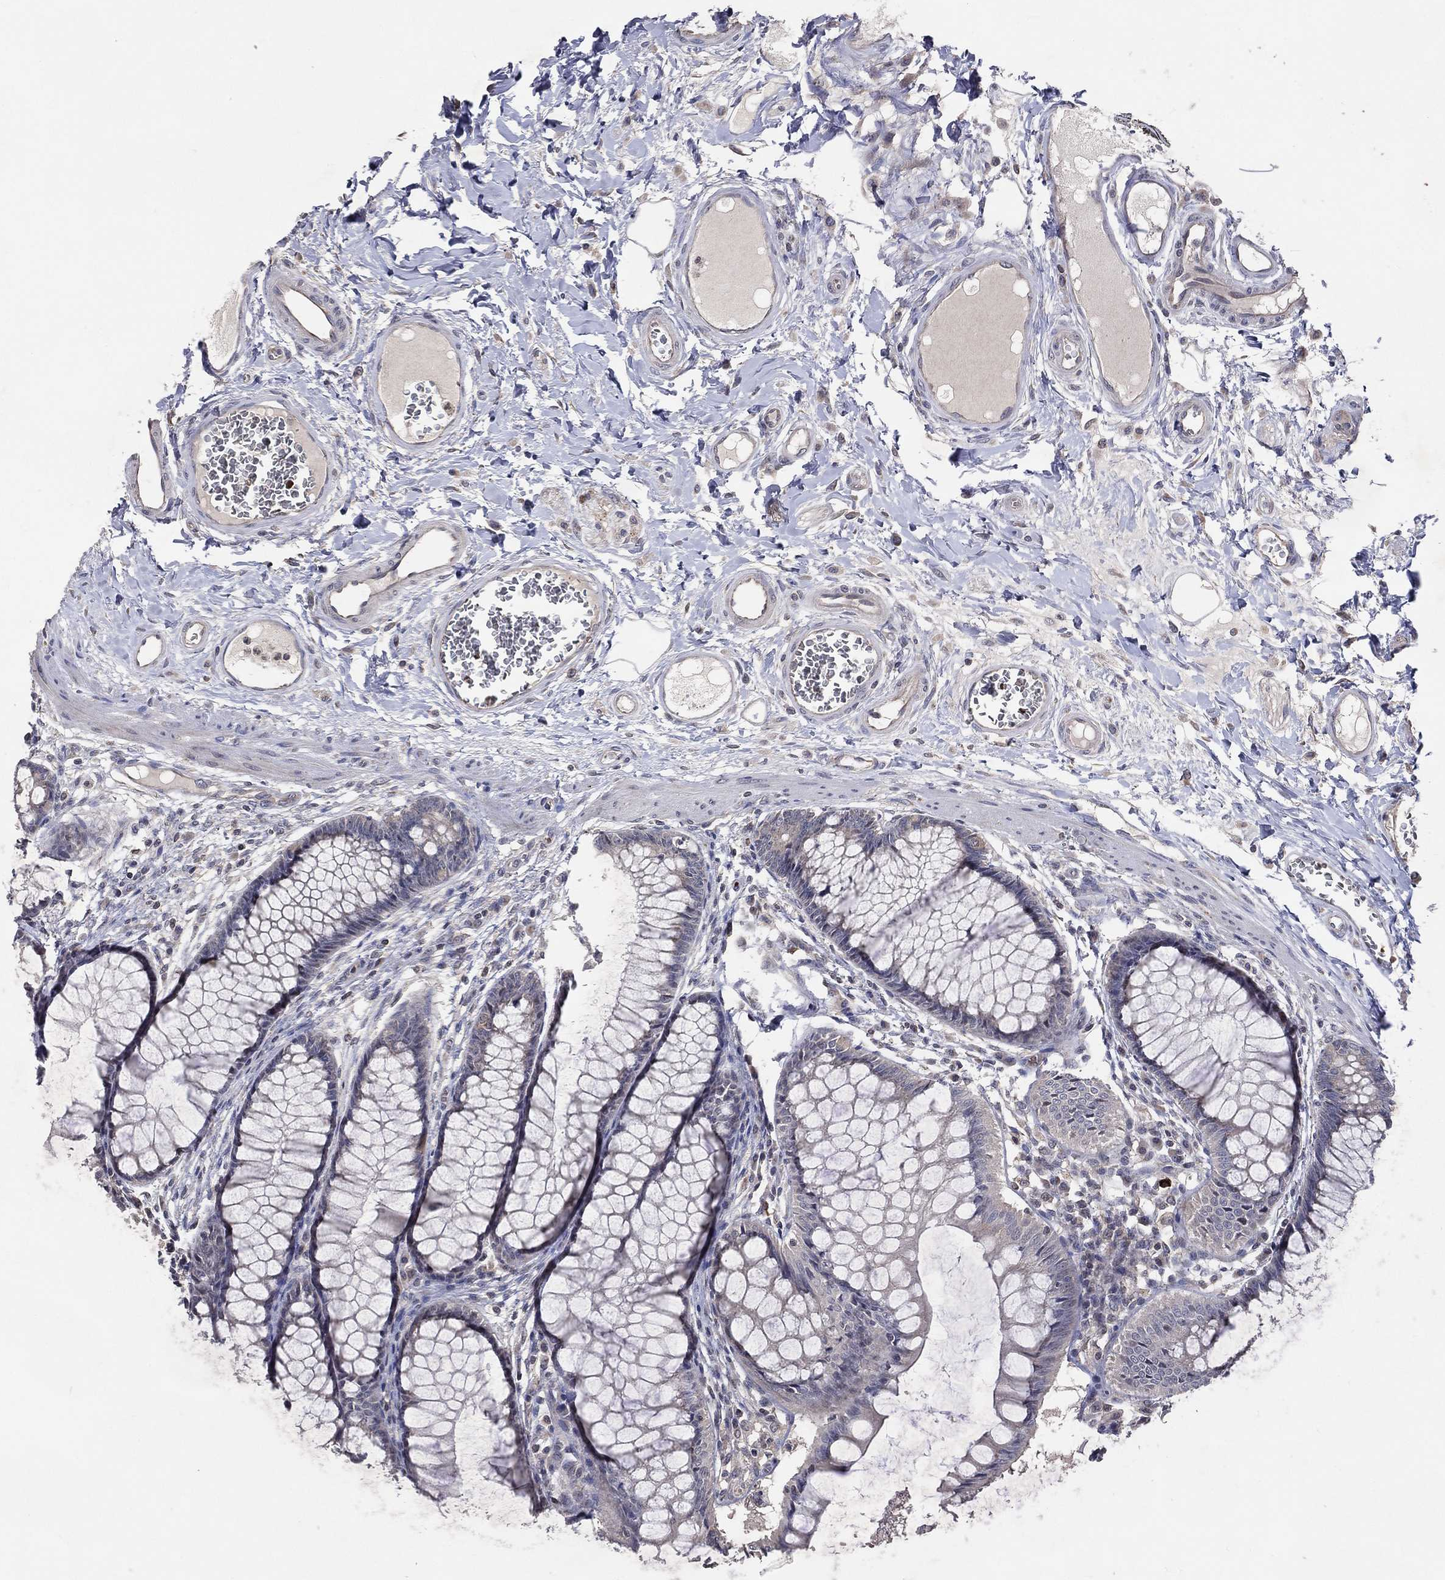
{"staining": {"intensity": "negative", "quantity": "none", "location": "none"}, "tissue": "colon", "cell_type": "Endothelial cells", "image_type": "normal", "snomed": [{"axis": "morphology", "description": "Normal tissue, NOS"}, {"axis": "topography", "description": "Colon"}], "caption": "Immunohistochemistry image of normal colon: human colon stained with DAB exhibits no significant protein expression in endothelial cells.", "gene": "DNAH7", "patient": {"sex": "female", "age": 65}}